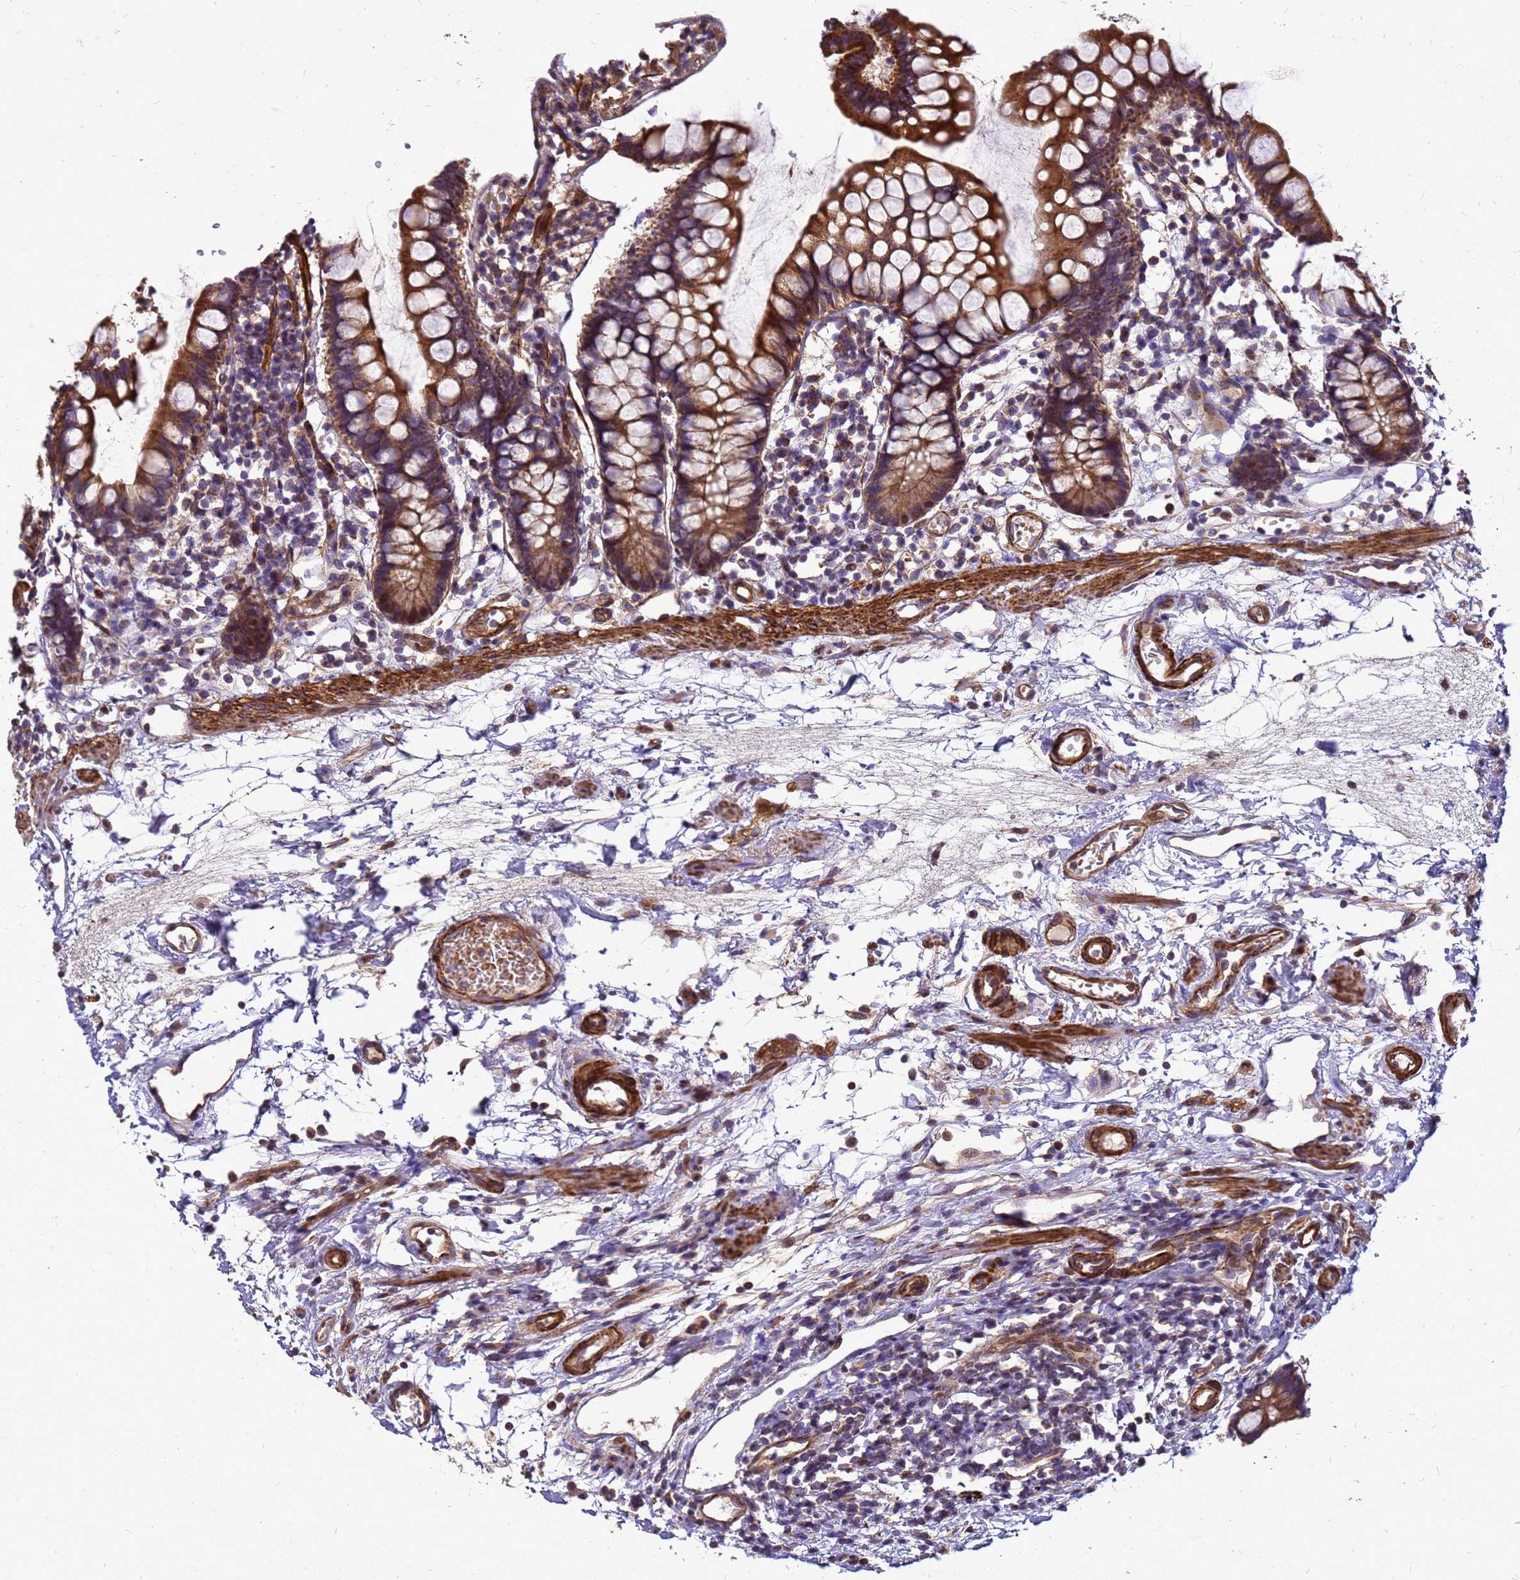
{"staining": {"intensity": "strong", "quantity": ">75%", "location": "cytoplasmic/membranous"}, "tissue": "small intestine", "cell_type": "Glandular cells", "image_type": "normal", "snomed": [{"axis": "morphology", "description": "Normal tissue, NOS"}, {"axis": "topography", "description": "Small intestine"}], "caption": "High-magnification brightfield microscopy of unremarkable small intestine stained with DAB (3,3'-diaminobenzidine) (brown) and counterstained with hematoxylin (blue). glandular cells exhibit strong cytoplasmic/membranous expression is seen in about>75% of cells.", "gene": "RSPRY1", "patient": {"sex": "female", "age": 84}}